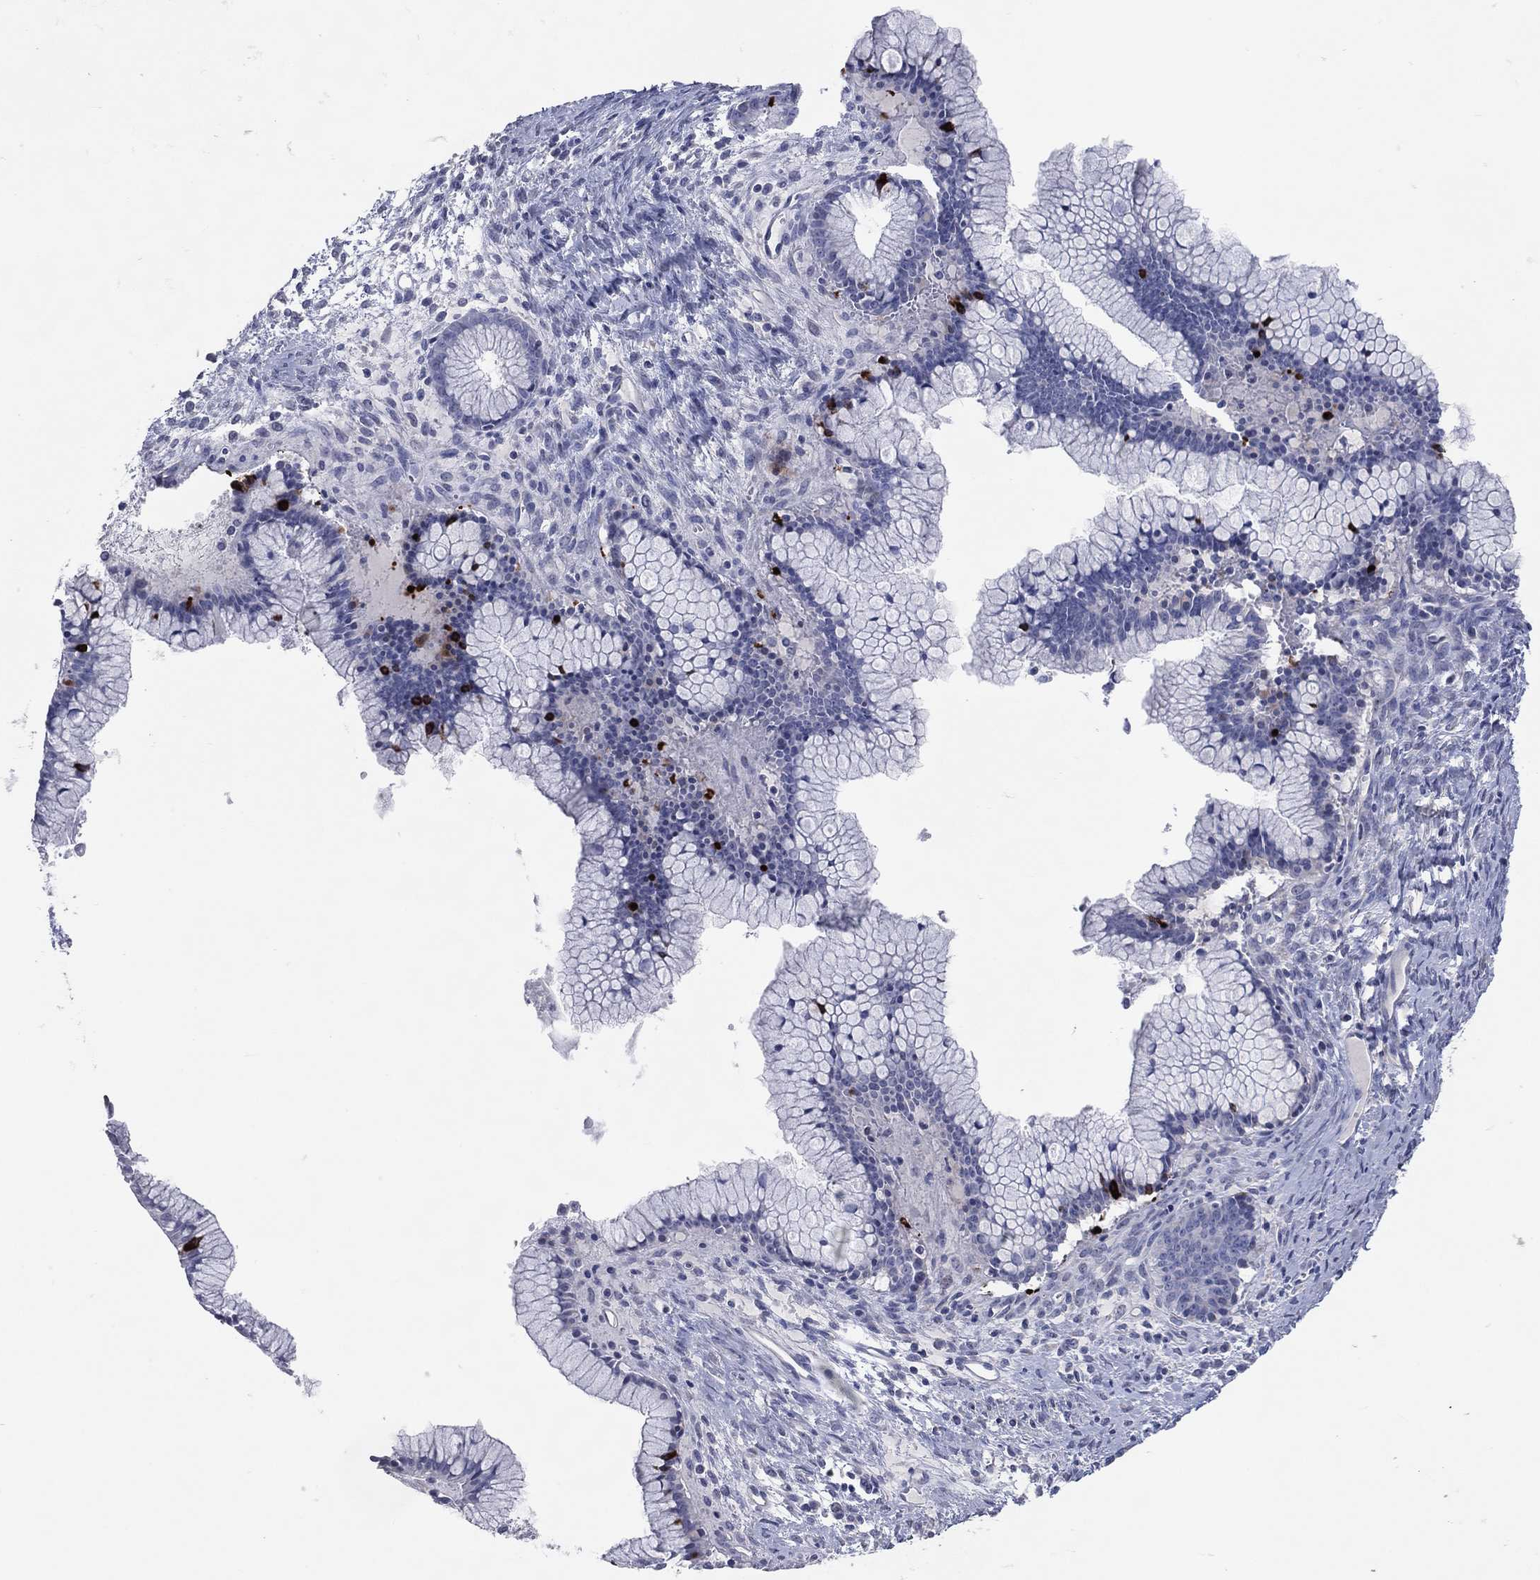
{"staining": {"intensity": "negative", "quantity": "none", "location": "none"}, "tissue": "ovarian cancer", "cell_type": "Tumor cells", "image_type": "cancer", "snomed": [{"axis": "morphology", "description": "Cystadenocarcinoma, mucinous, NOS"}, {"axis": "topography", "description": "Ovary"}], "caption": "This is a photomicrograph of immunohistochemistry (IHC) staining of mucinous cystadenocarcinoma (ovarian), which shows no positivity in tumor cells.", "gene": "DNAH7", "patient": {"sex": "female", "age": 41}}